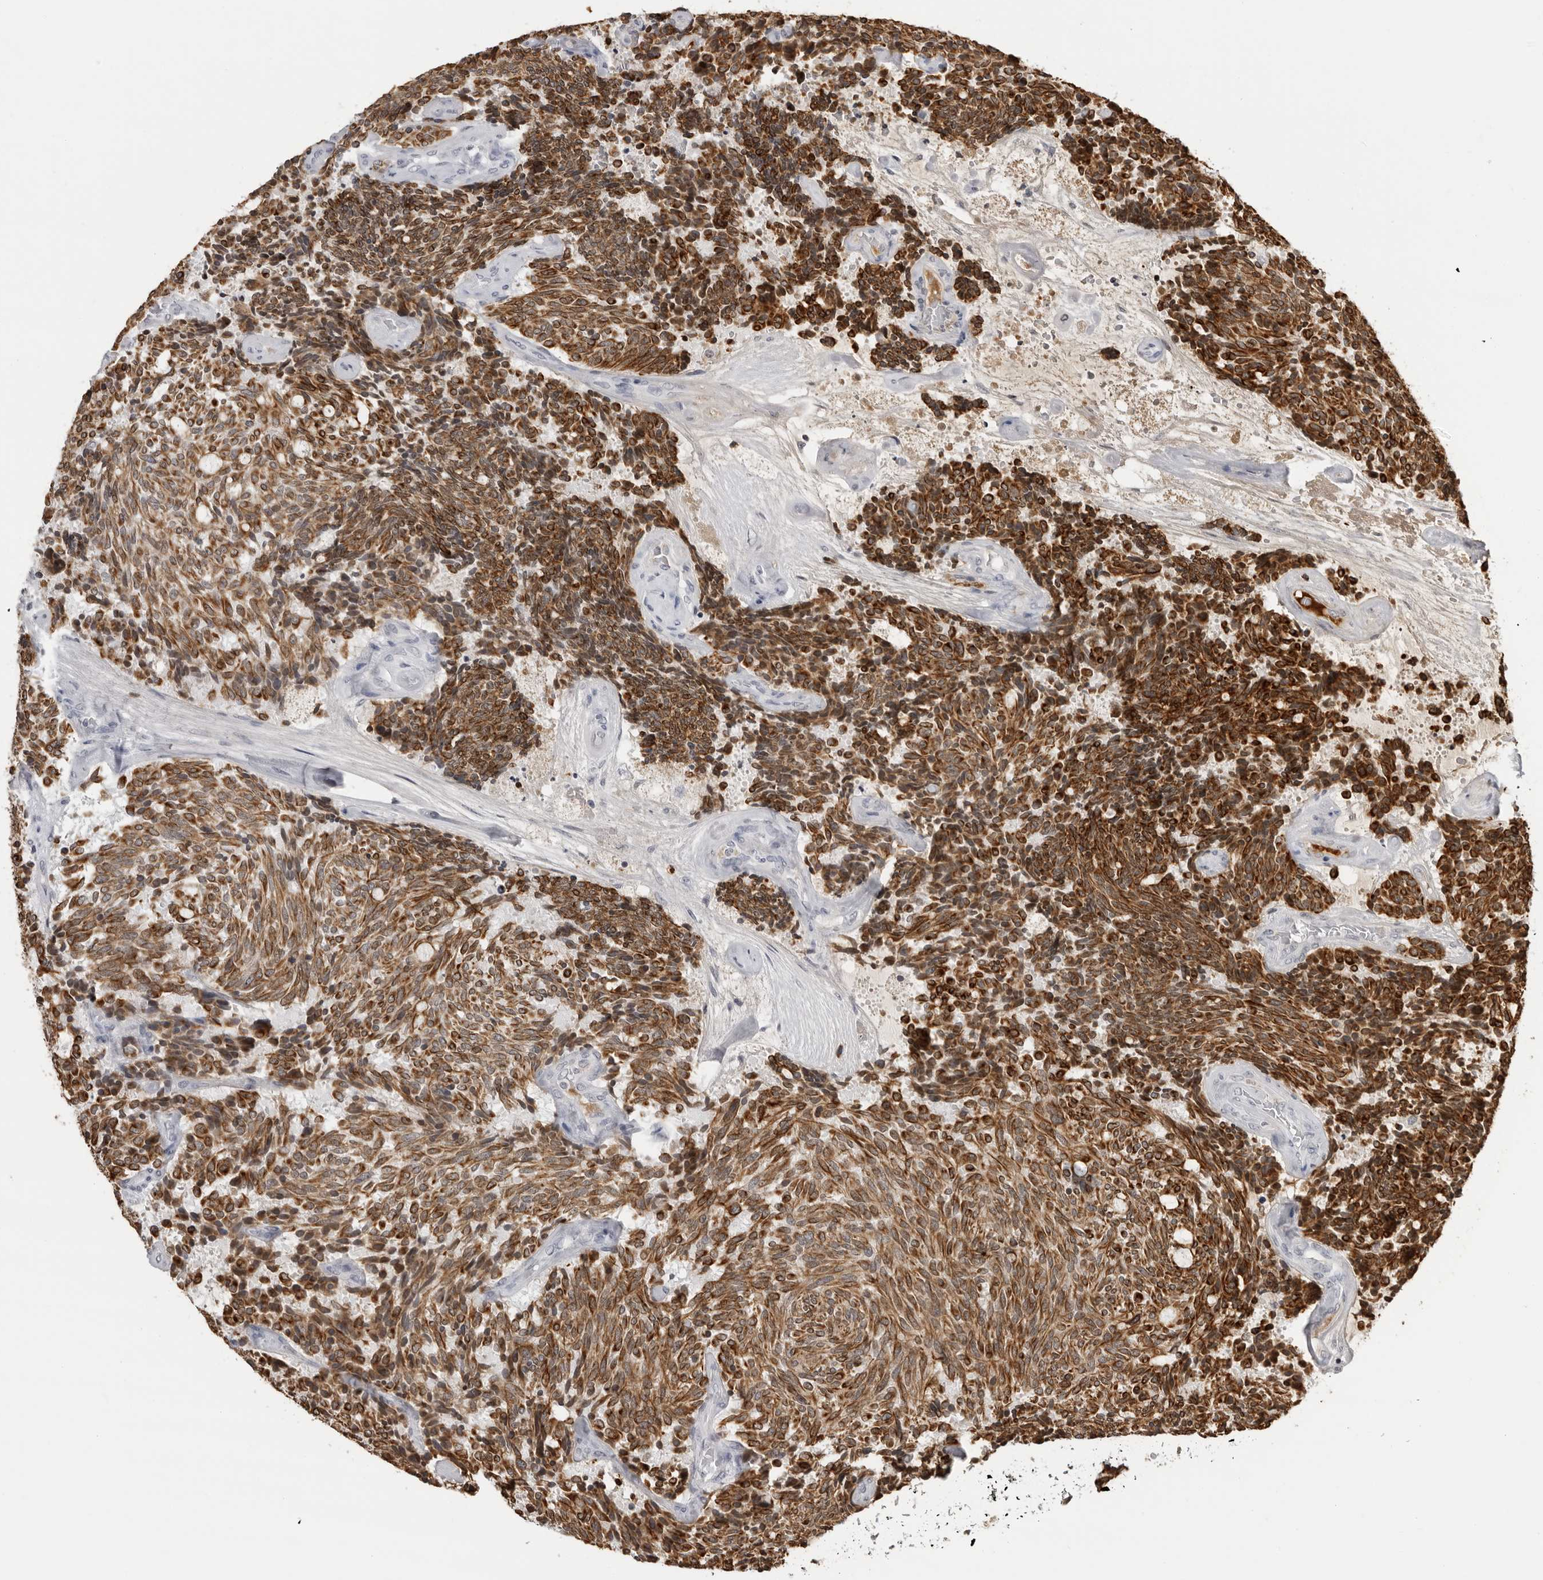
{"staining": {"intensity": "strong", "quantity": ">75%", "location": "cytoplasmic/membranous"}, "tissue": "carcinoid", "cell_type": "Tumor cells", "image_type": "cancer", "snomed": [{"axis": "morphology", "description": "Carcinoid, malignant, NOS"}, {"axis": "topography", "description": "Pancreas"}], "caption": "A micrograph of human carcinoid (malignant) stained for a protein displays strong cytoplasmic/membranous brown staining in tumor cells.", "gene": "SERPINF2", "patient": {"sex": "female", "age": 54}}